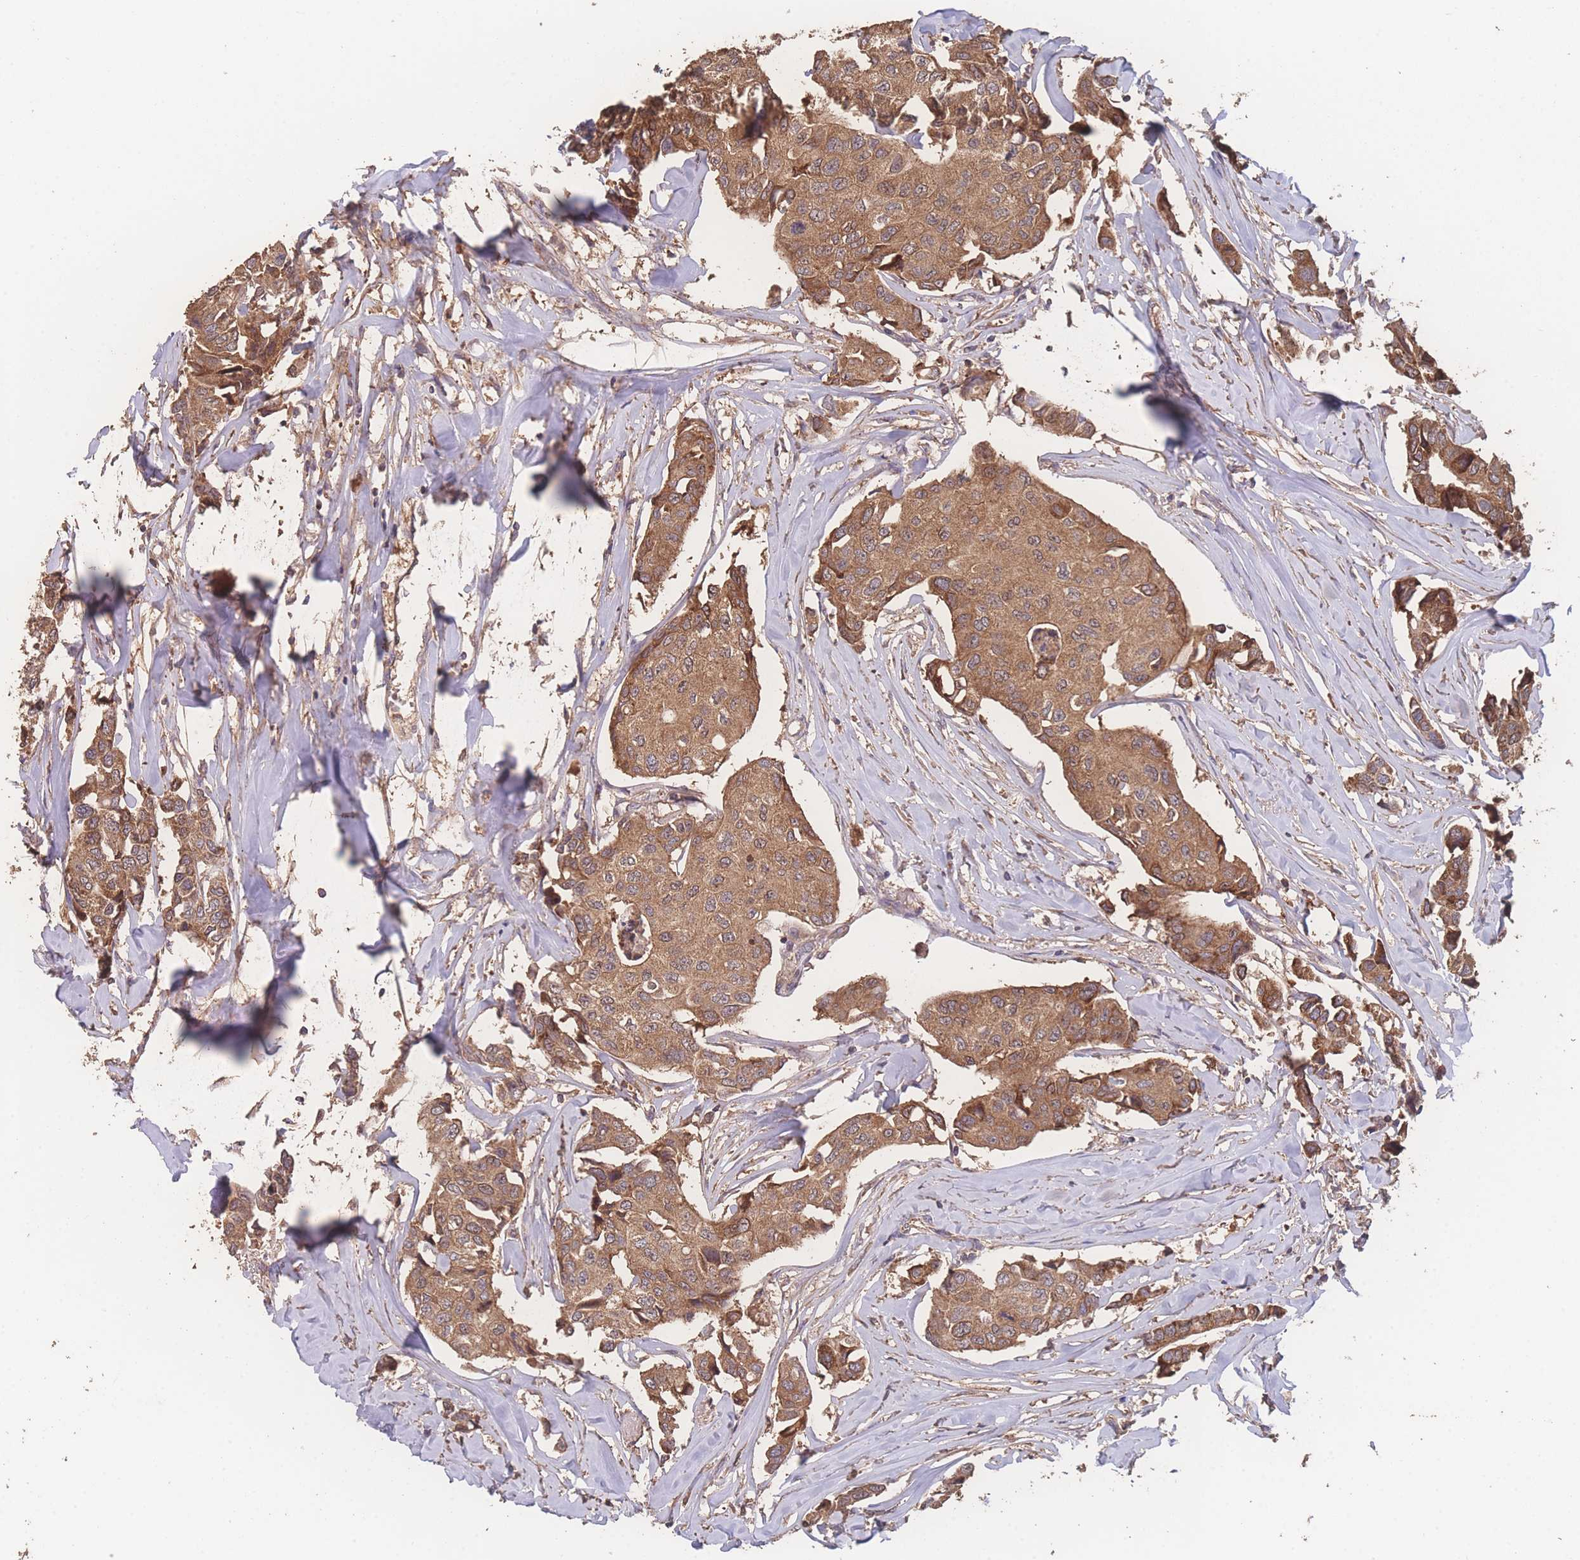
{"staining": {"intensity": "moderate", "quantity": ">75%", "location": "cytoplasmic/membranous"}, "tissue": "breast cancer", "cell_type": "Tumor cells", "image_type": "cancer", "snomed": [{"axis": "morphology", "description": "Duct carcinoma"}, {"axis": "topography", "description": "Breast"}], "caption": "IHC photomicrograph of human breast cancer stained for a protein (brown), which demonstrates medium levels of moderate cytoplasmic/membranous positivity in approximately >75% of tumor cells.", "gene": "ATXN10", "patient": {"sex": "female", "age": 80}}